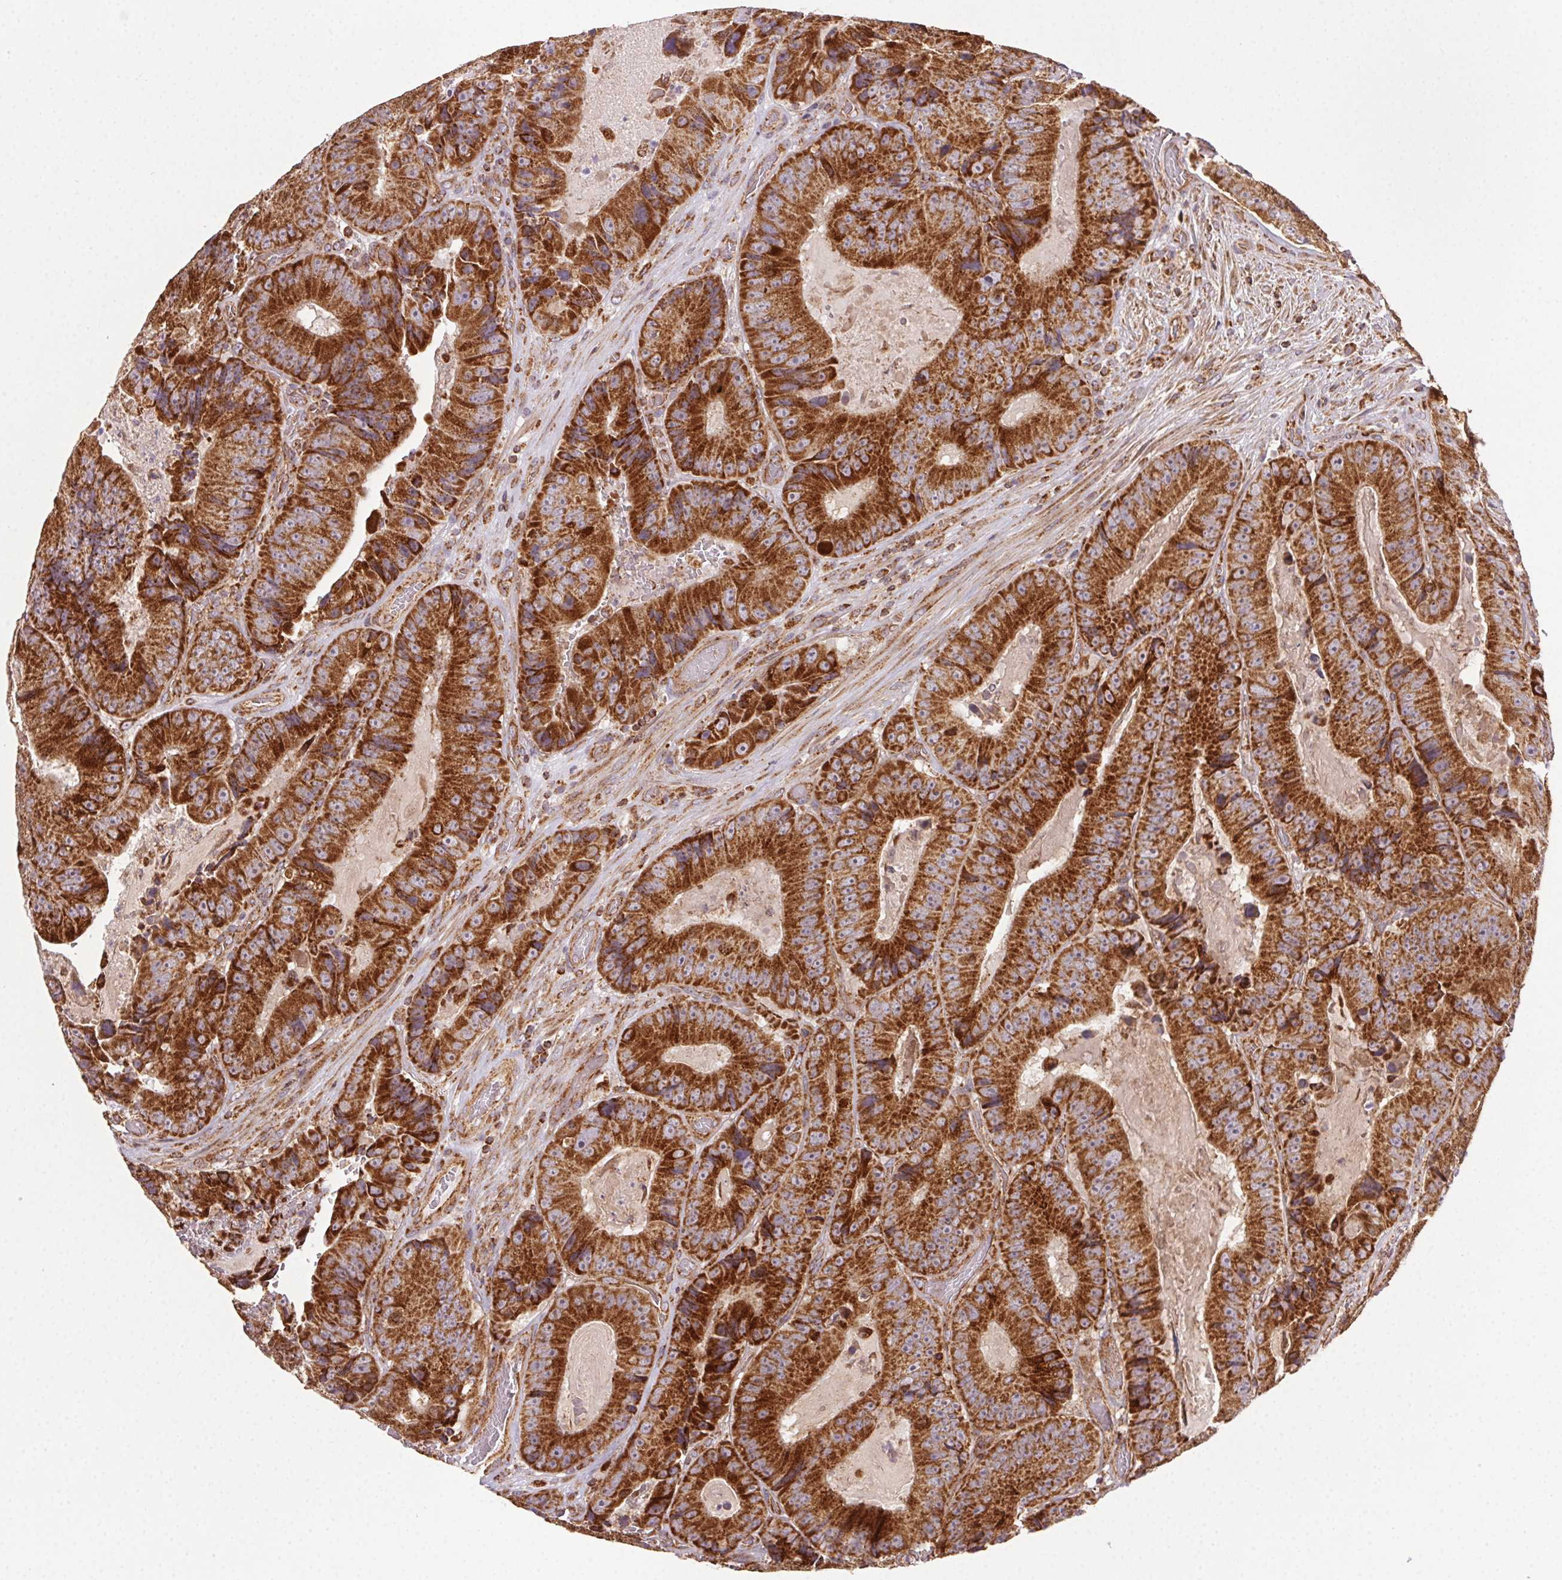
{"staining": {"intensity": "strong", "quantity": ">75%", "location": "cytoplasmic/membranous"}, "tissue": "colorectal cancer", "cell_type": "Tumor cells", "image_type": "cancer", "snomed": [{"axis": "morphology", "description": "Adenocarcinoma, NOS"}, {"axis": "topography", "description": "Colon"}], "caption": "Protein expression by immunohistochemistry demonstrates strong cytoplasmic/membranous positivity in about >75% of tumor cells in colorectal cancer.", "gene": "CLPB", "patient": {"sex": "female", "age": 86}}